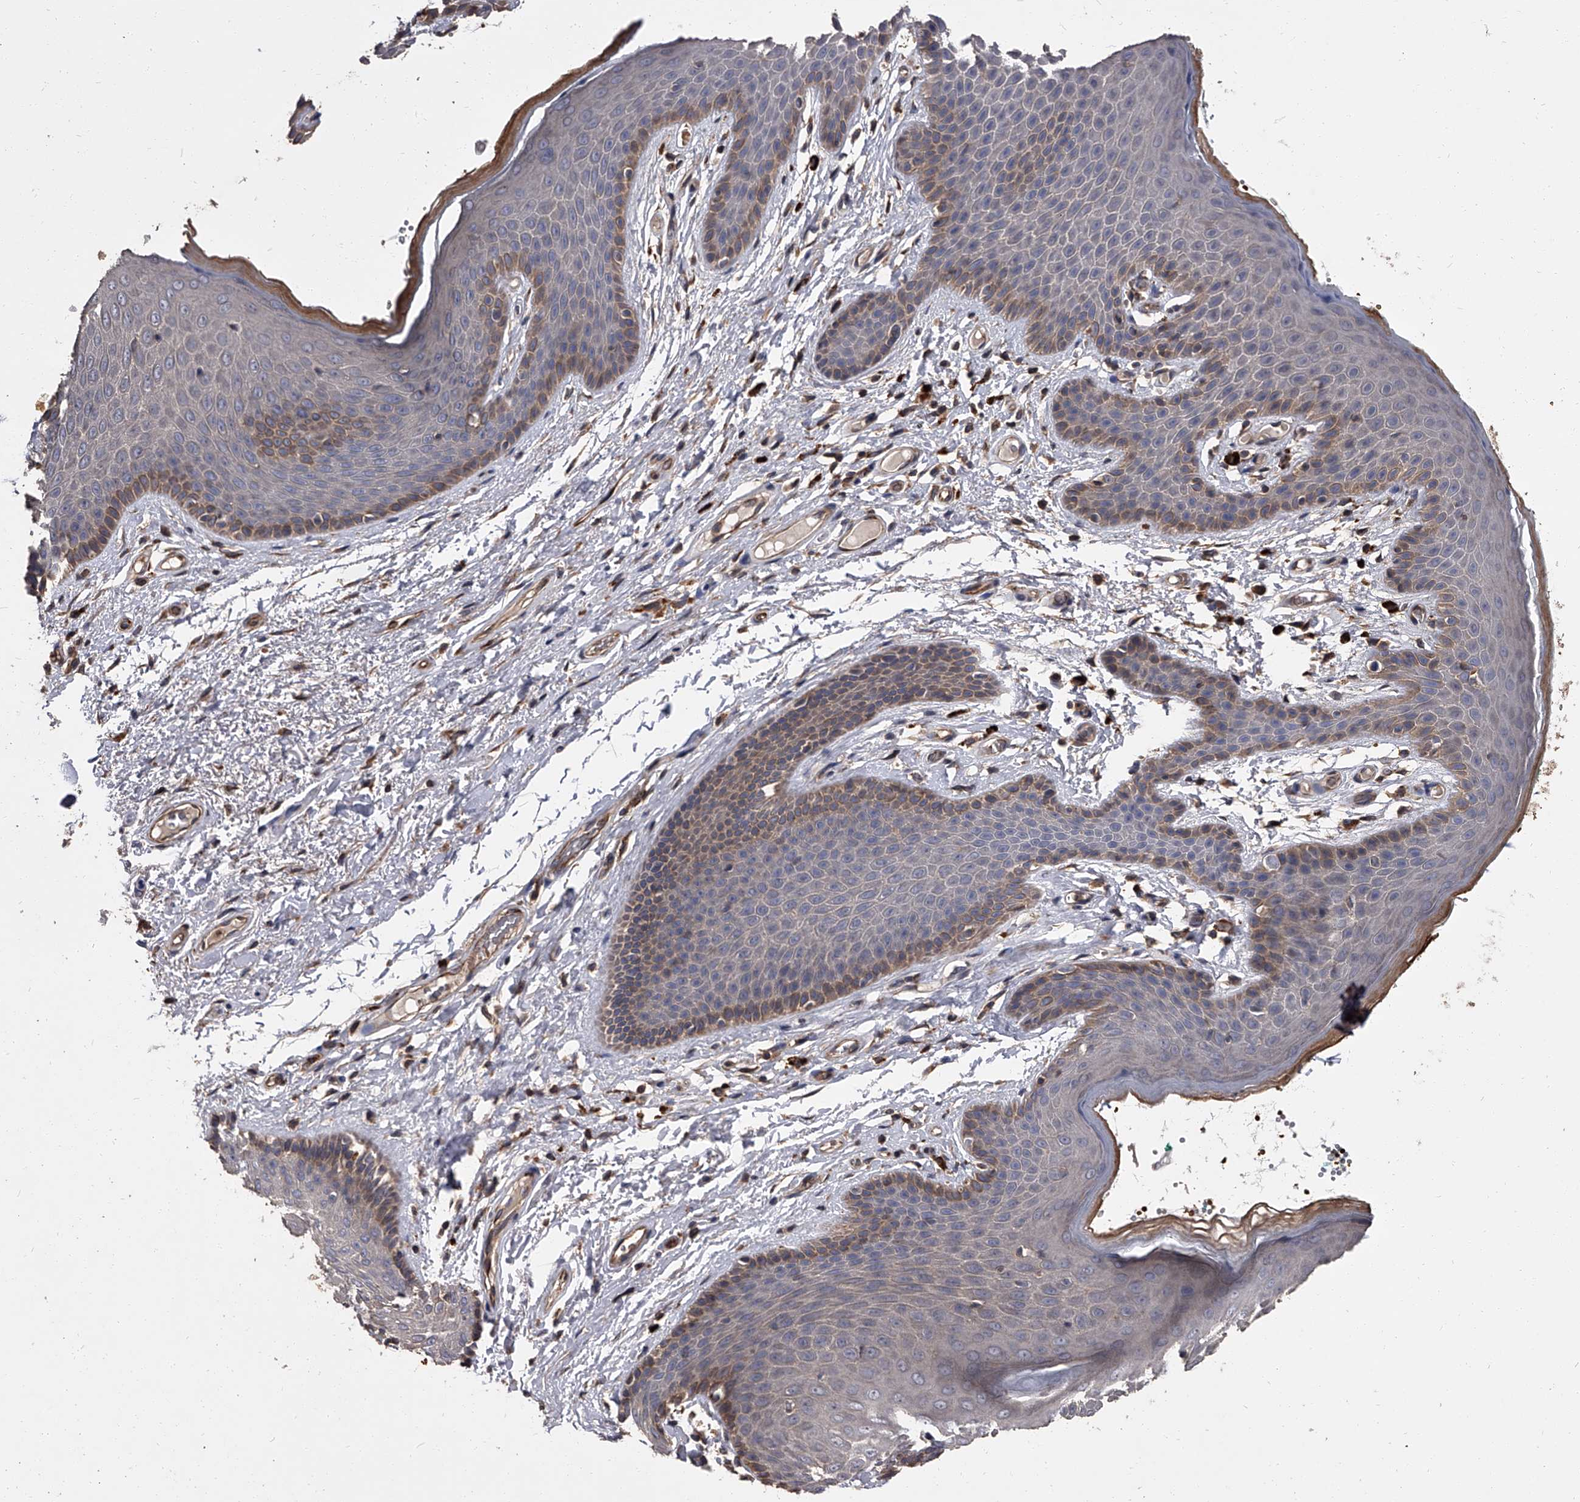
{"staining": {"intensity": "weak", "quantity": "<25%", "location": "cytoplasmic/membranous"}, "tissue": "skin", "cell_type": "Epidermal cells", "image_type": "normal", "snomed": [{"axis": "morphology", "description": "Normal tissue, NOS"}, {"axis": "topography", "description": "Anal"}], "caption": "Human skin stained for a protein using IHC exhibits no staining in epidermal cells.", "gene": "STK36", "patient": {"sex": "male", "age": 74}}